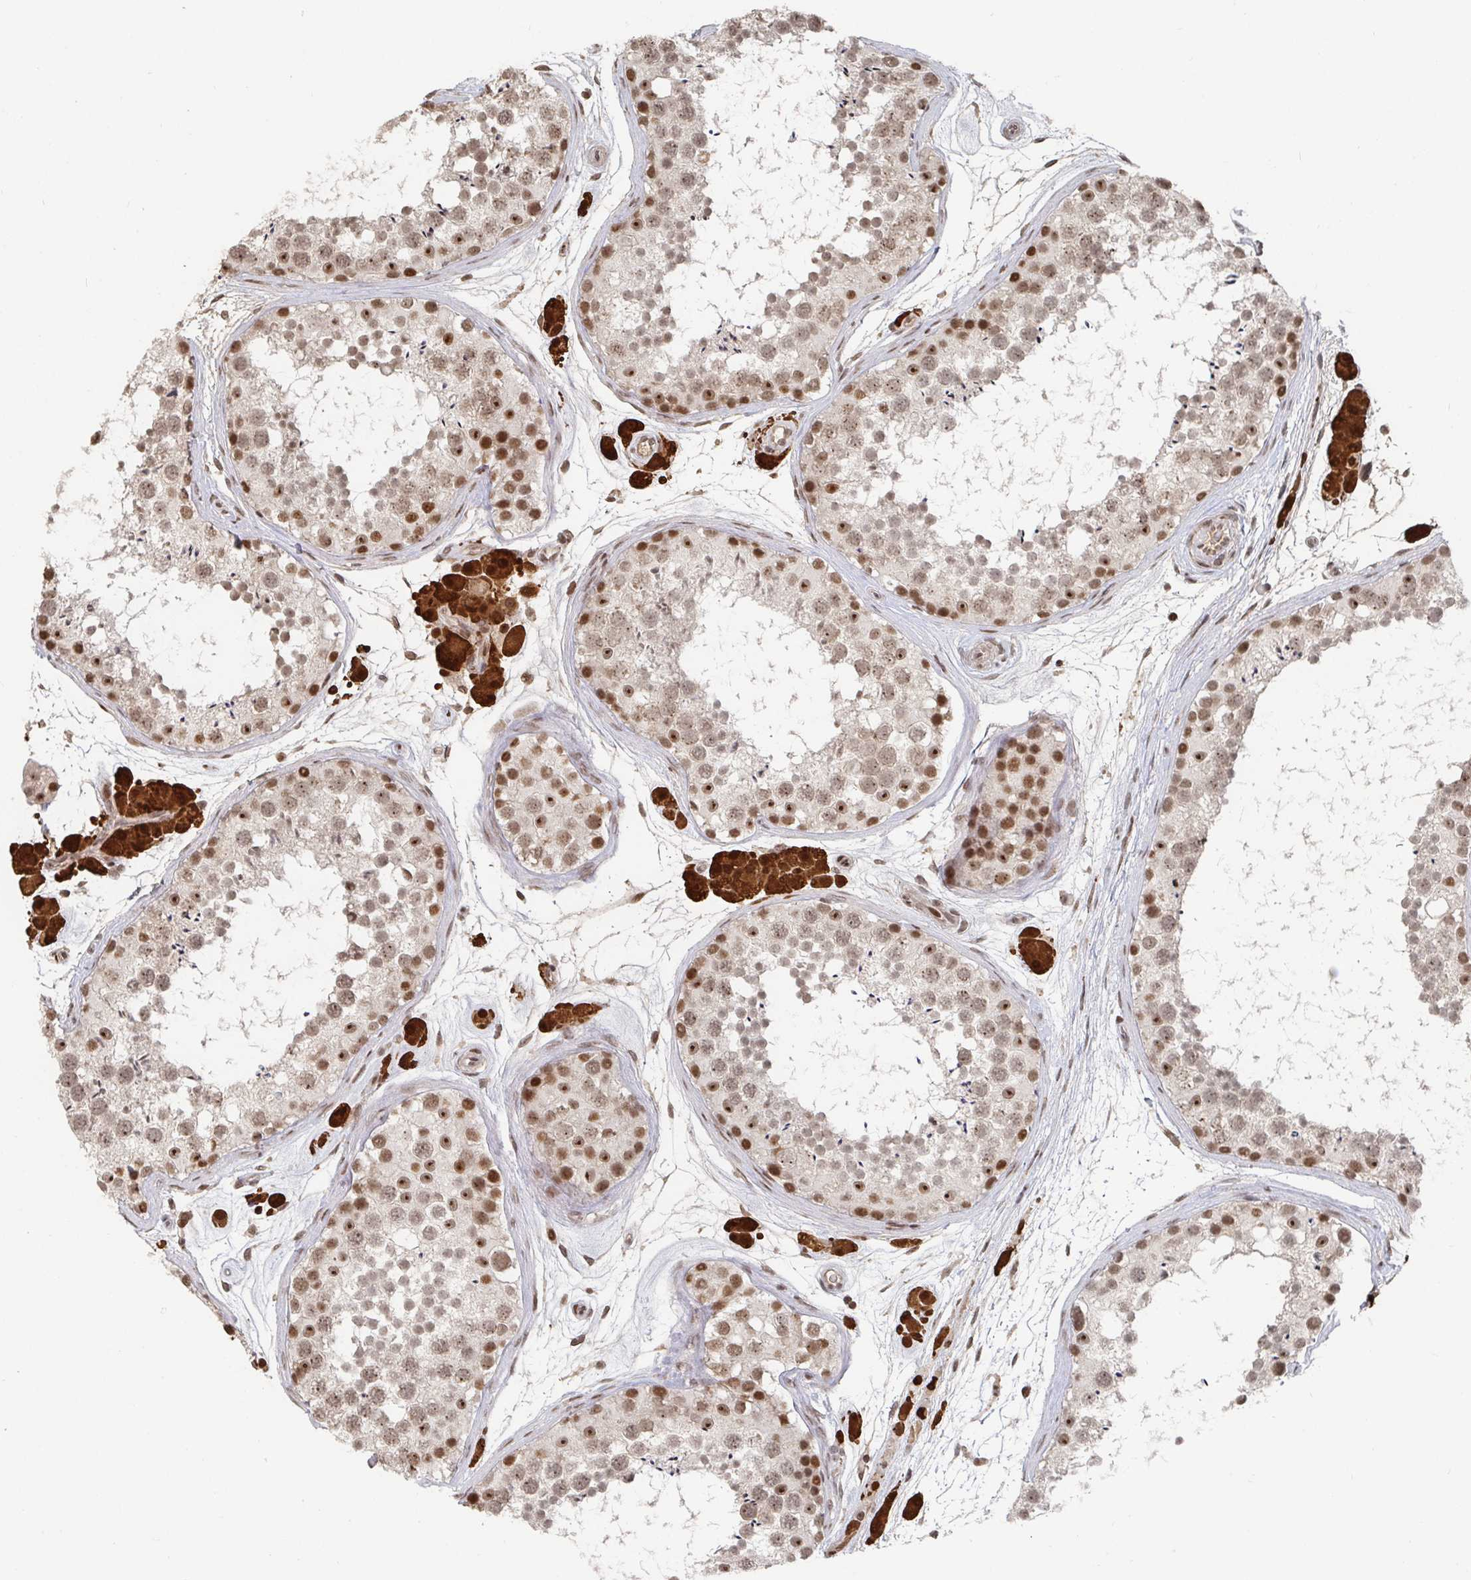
{"staining": {"intensity": "moderate", "quantity": ">75%", "location": "nuclear"}, "tissue": "testis", "cell_type": "Cells in seminiferous ducts", "image_type": "normal", "snomed": [{"axis": "morphology", "description": "Normal tissue, NOS"}, {"axis": "topography", "description": "Testis"}], "caption": "An IHC histopathology image of normal tissue is shown. Protein staining in brown labels moderate nuclear positivity in testis within cells in seminiferous ducts. The staining was performed using DAB, with brown indicating positive protein expression. Nuclei are stained blue with hematoxylin.", "gene": "ZDHHC12", "patient": {"sex": "male", "age": 41}}